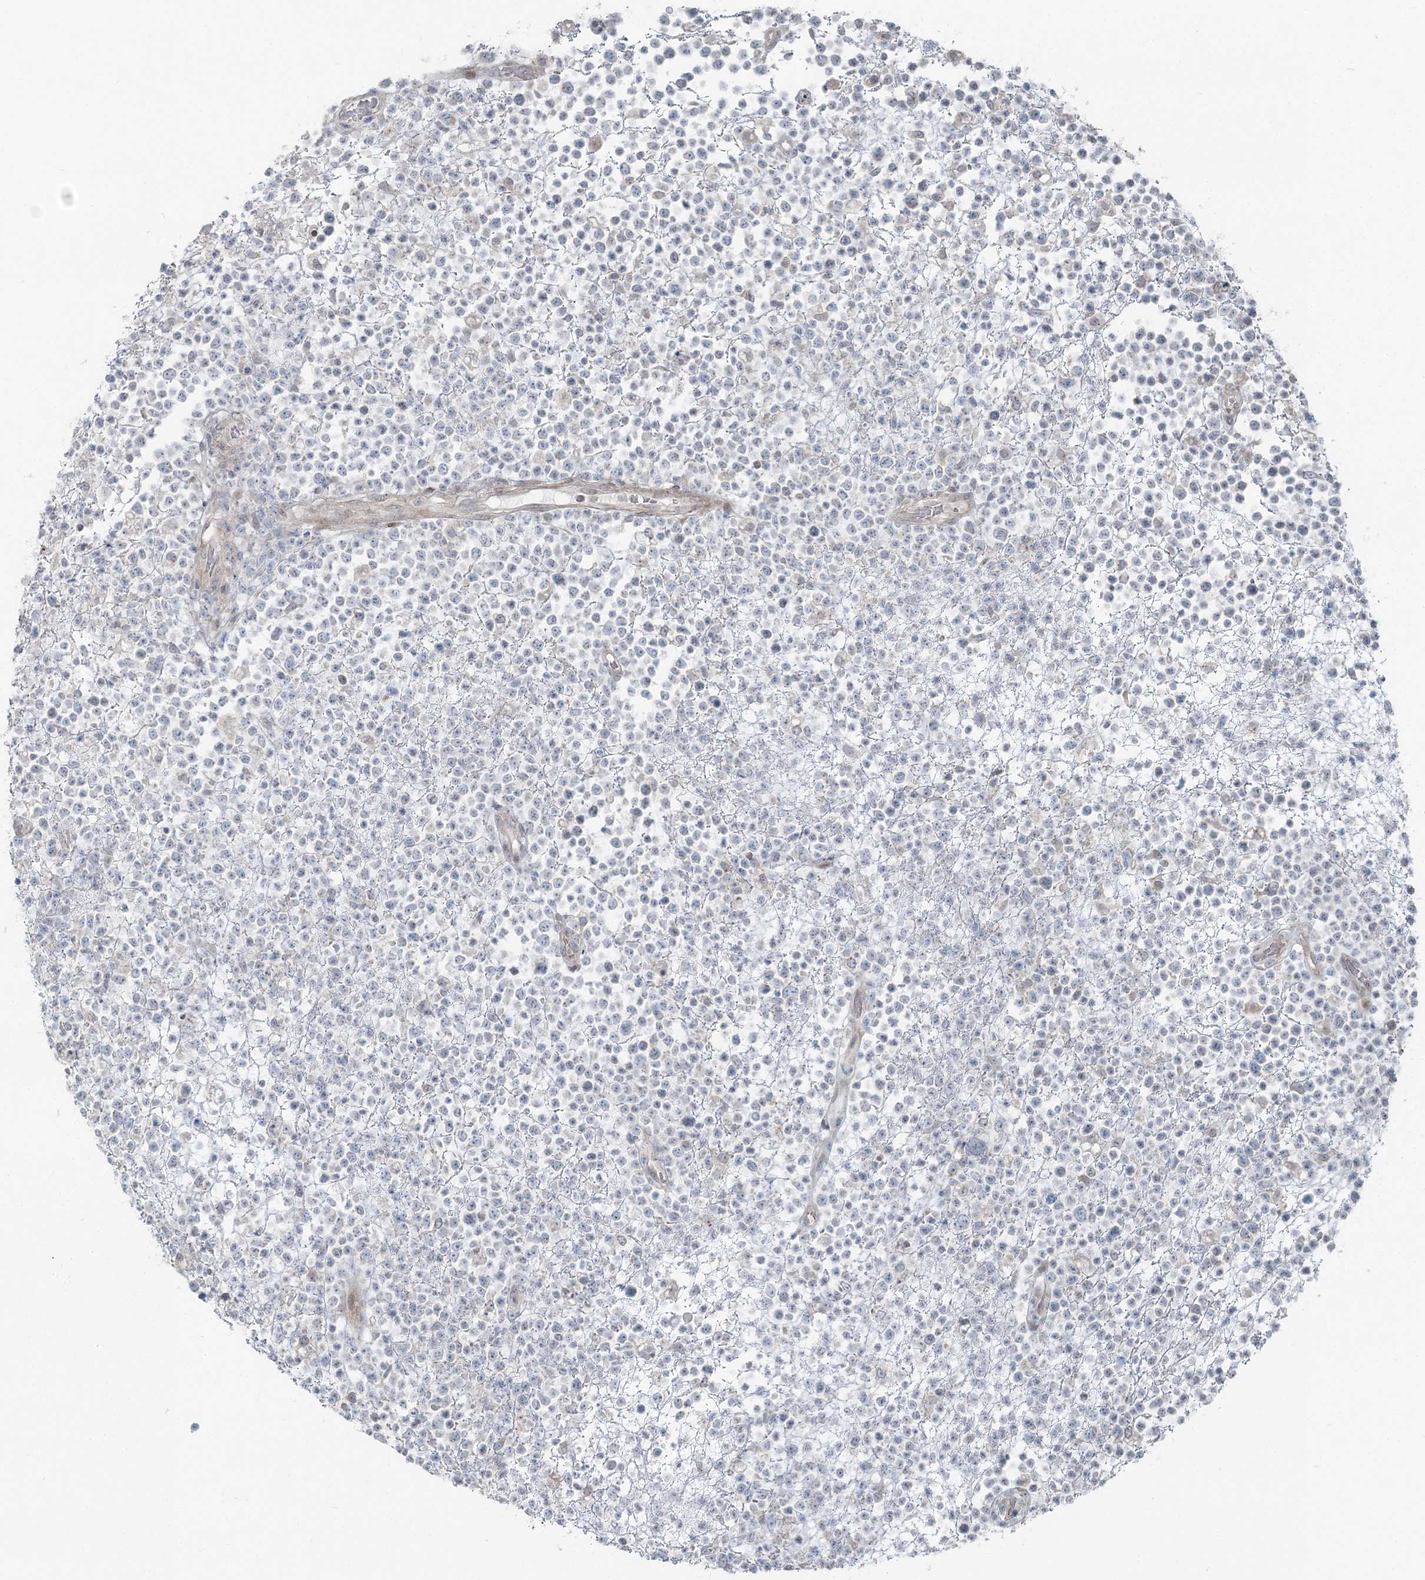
{"staining": {"intensity": "negative", "quantity": "none", "location": "none"}, "tissue": "lymphoma", "cell_type": "Tumor cells", "image_type": "cancer", "snomed": [{"axis": "morphology", "description": "Malignant lymphoma, non-Hodgkin's type, High grade"}, {"axis": "topography", "description": "Colon"}], "caption": "IHC photomicrograph of malignant lymphoma, non-Hodgkin's type (high-grade) stained for a protein (brown), which demonstrates no staining in tumor cells.", "gene": "FBXL17", "patient": {"sex": "female", "age": 53}}